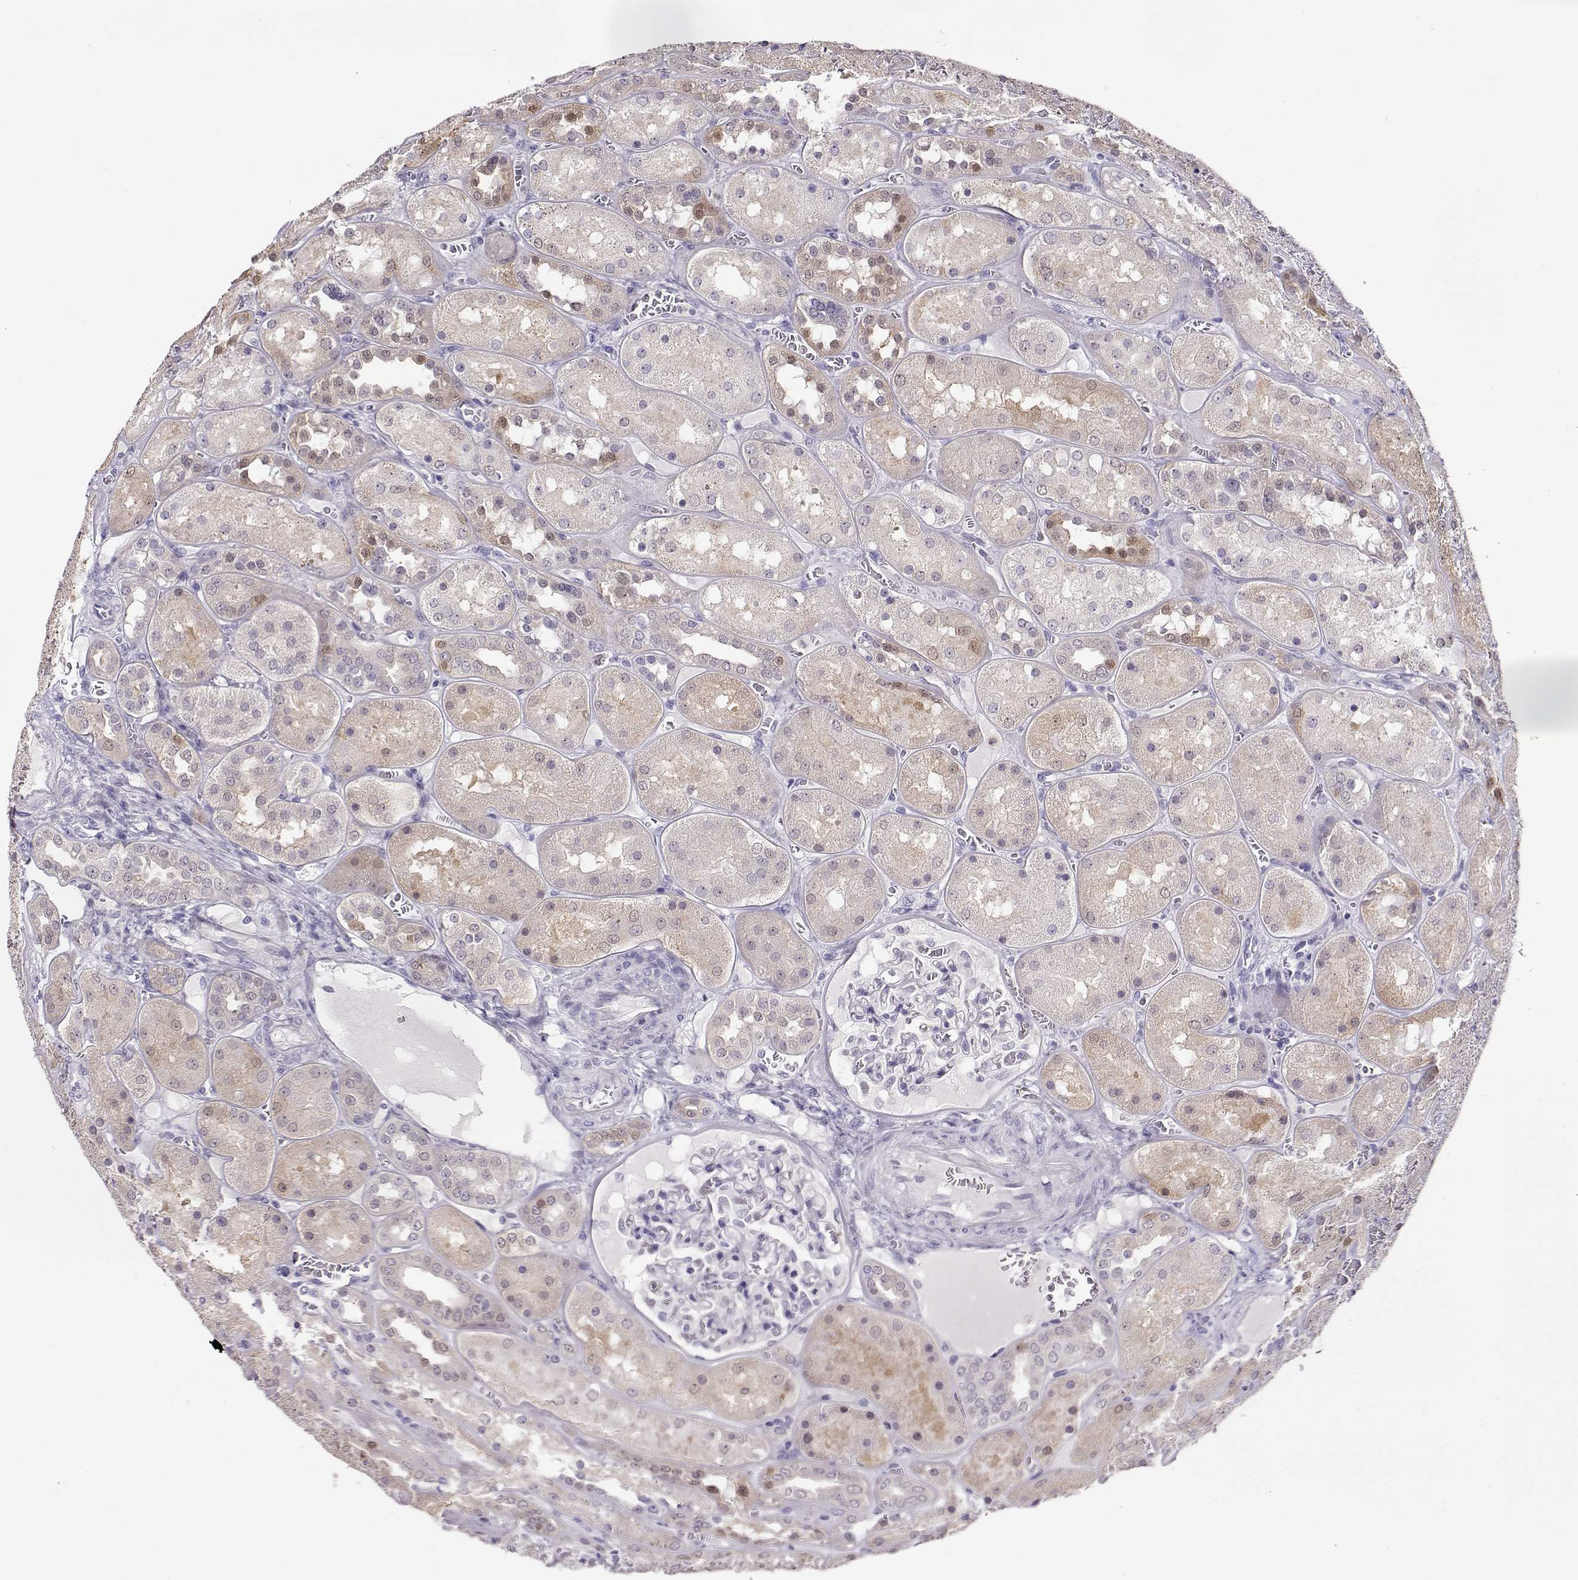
{"staining": {"intensity": "negative", "quantity": "none", "location": "none"}, "tissue": "kidney", "cell_type": "Cells in glomeruli", "image_type": "normal", "snomed": [{"axis": "morphology", "description": "Normal tissue, NOS"}, {"axis": "topography", "description": "Kidney"}], "caption": "IHC histopathology image of unremarkable kidney: human kidney stained with DAB reveals no significant protein staining in cells in glomeruli.", "gene": "CCR8", "patient": {"sex": "male", "age": 73}}